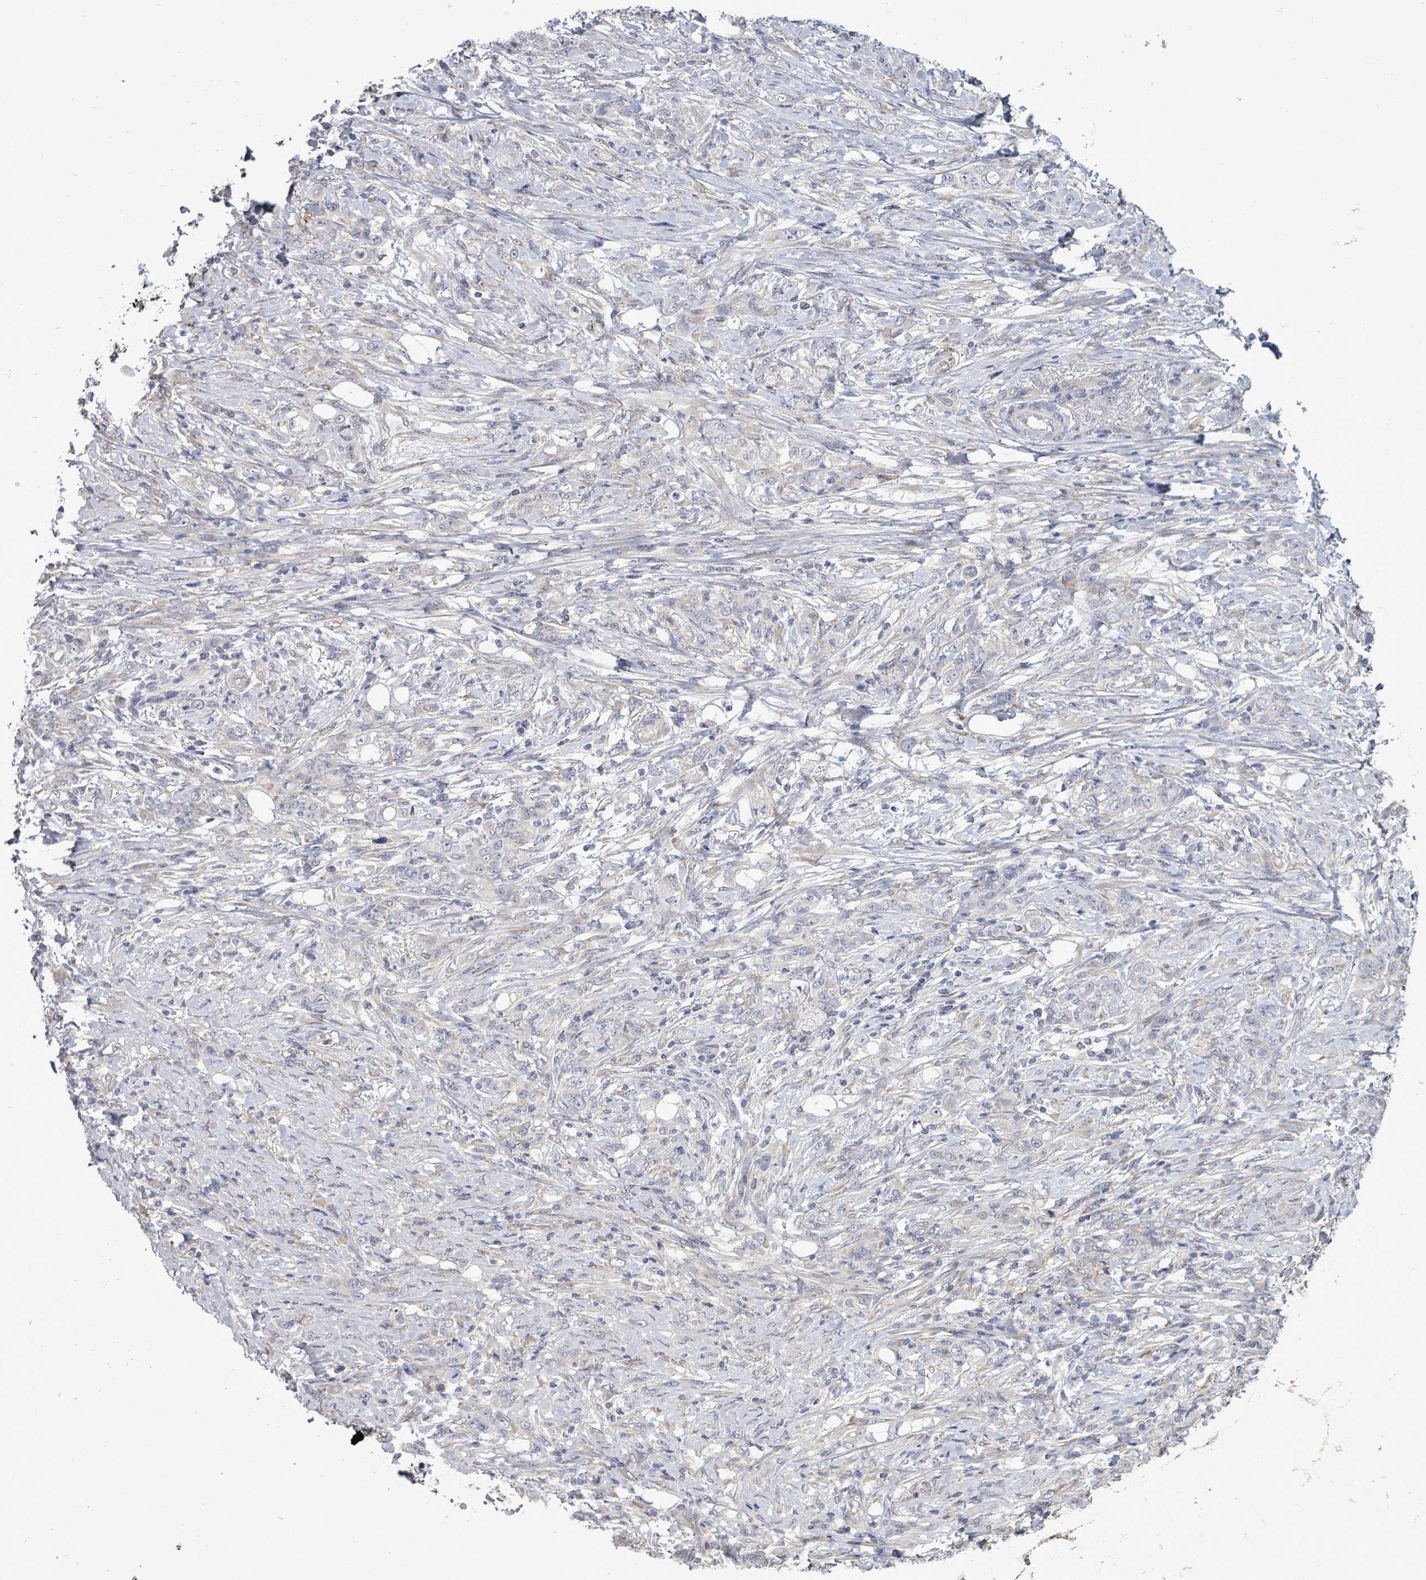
{"staining": {"intensity": "negative", "quantity": "none", "location": "none"}, "tissue": "stomach cancer", "cell_type": "Tumor cells", "image_type": "cancer", "snomed": [{"axis": "morphology", "description": "Adenocarcinoma, NOS"}, {"axis": "topography", "description": "Stomach"}], "caption": "Immunohistochemistry (IHC) of human adenocarcinoma (stomach) exhibits no staining in tumor cells.", "gene": "POMGNT2", "patient": {"sex": "female", "age": 79}}